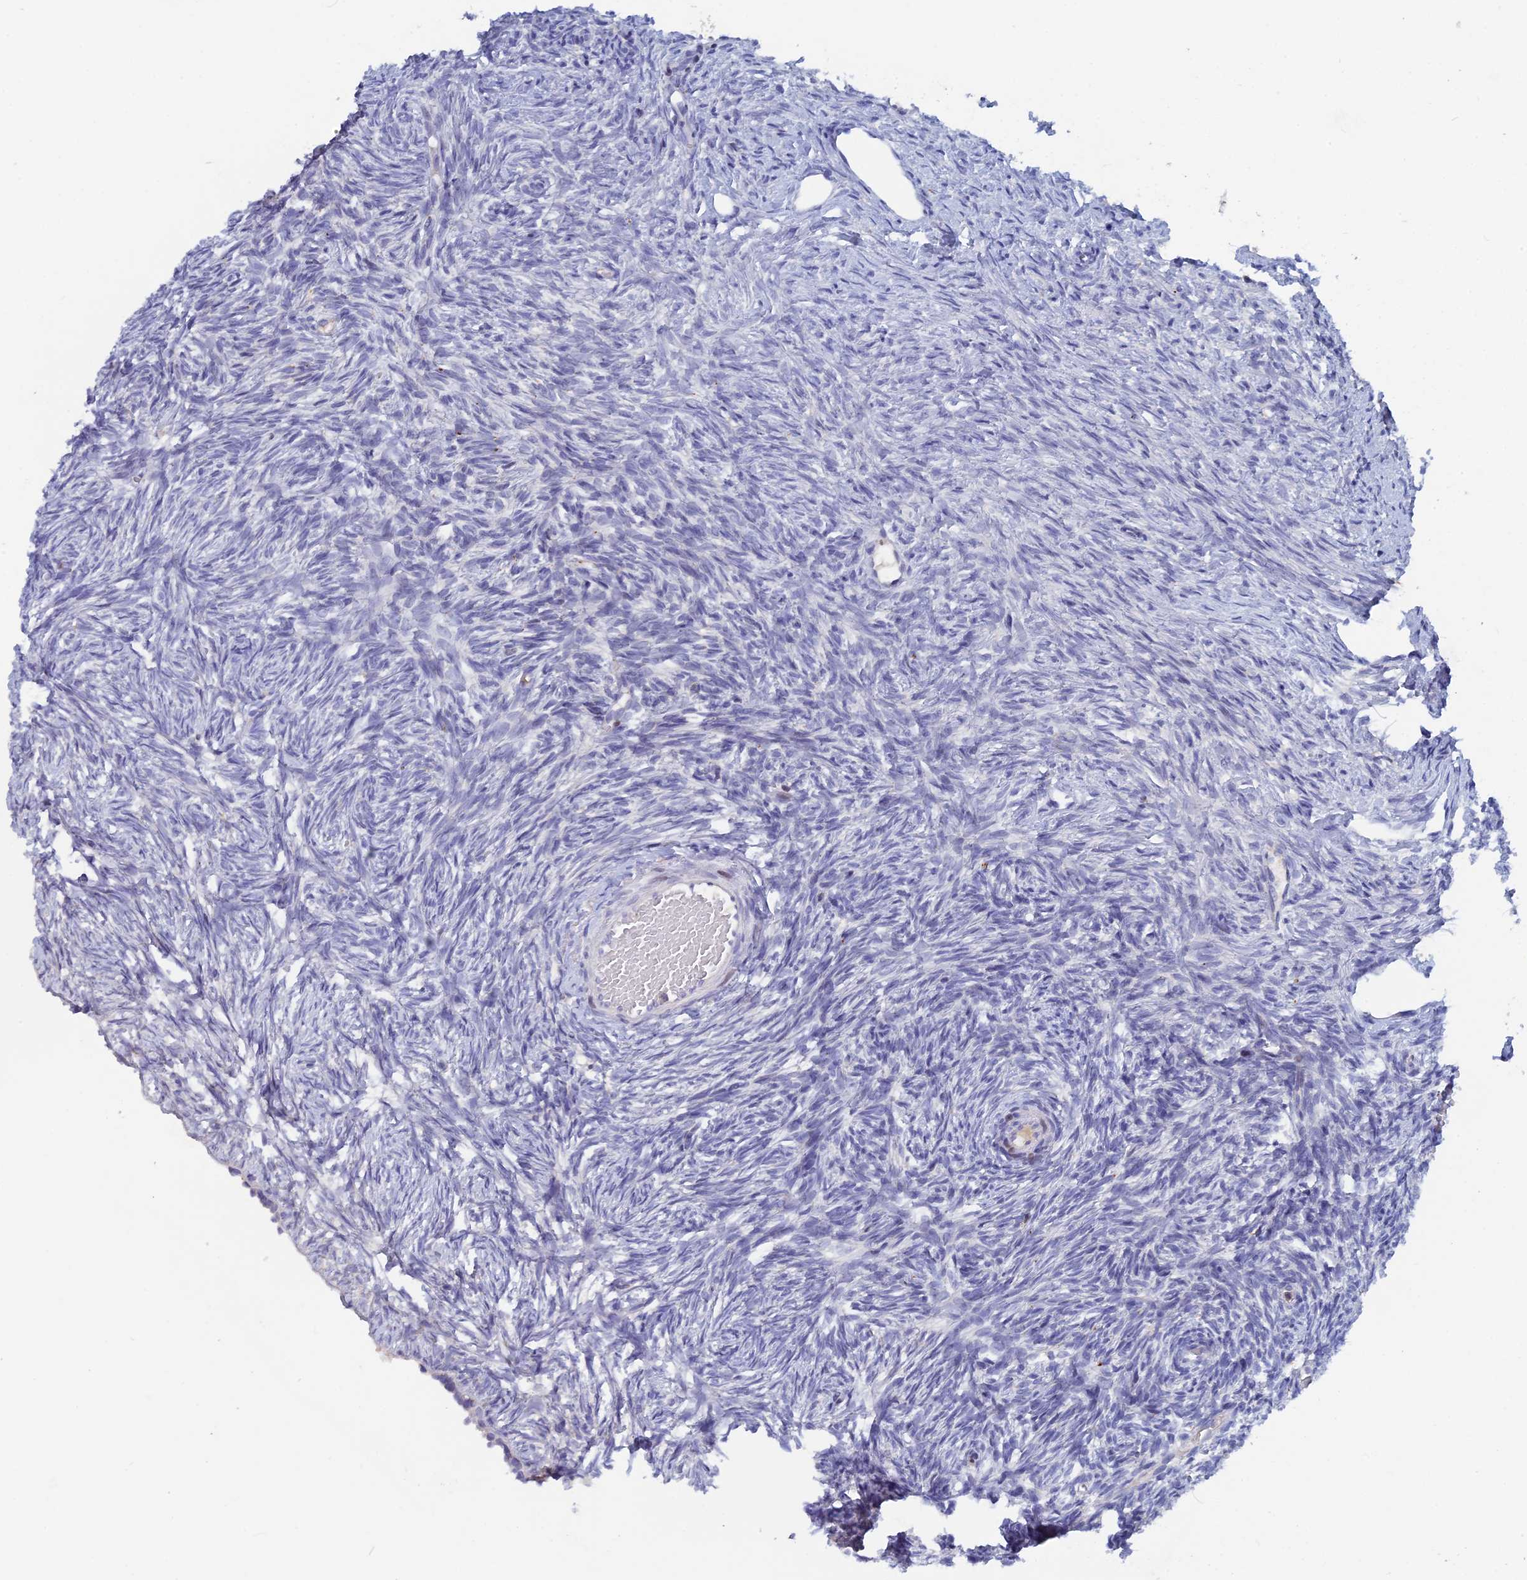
{"staining": {"intensity": "negative", "quantity": "none", "location": "none"}, "tissue": "ovary", "cell_type": "Follicle cells", "image_type": "normal", "snomed": [{"axis": "morphology", "description": "Normal tissue, NOS"}, {"axis": "topography", "description": "Ovary"}], "caption": "IHC of normal human ovary shows no expression in follicle cells. (DAB (3,3'-diaminobenzidine) IHC visualized using brightfield microscopy, high magnification).", "gene": "ACP7", "patient": {"sex": "female", "age": 51}}